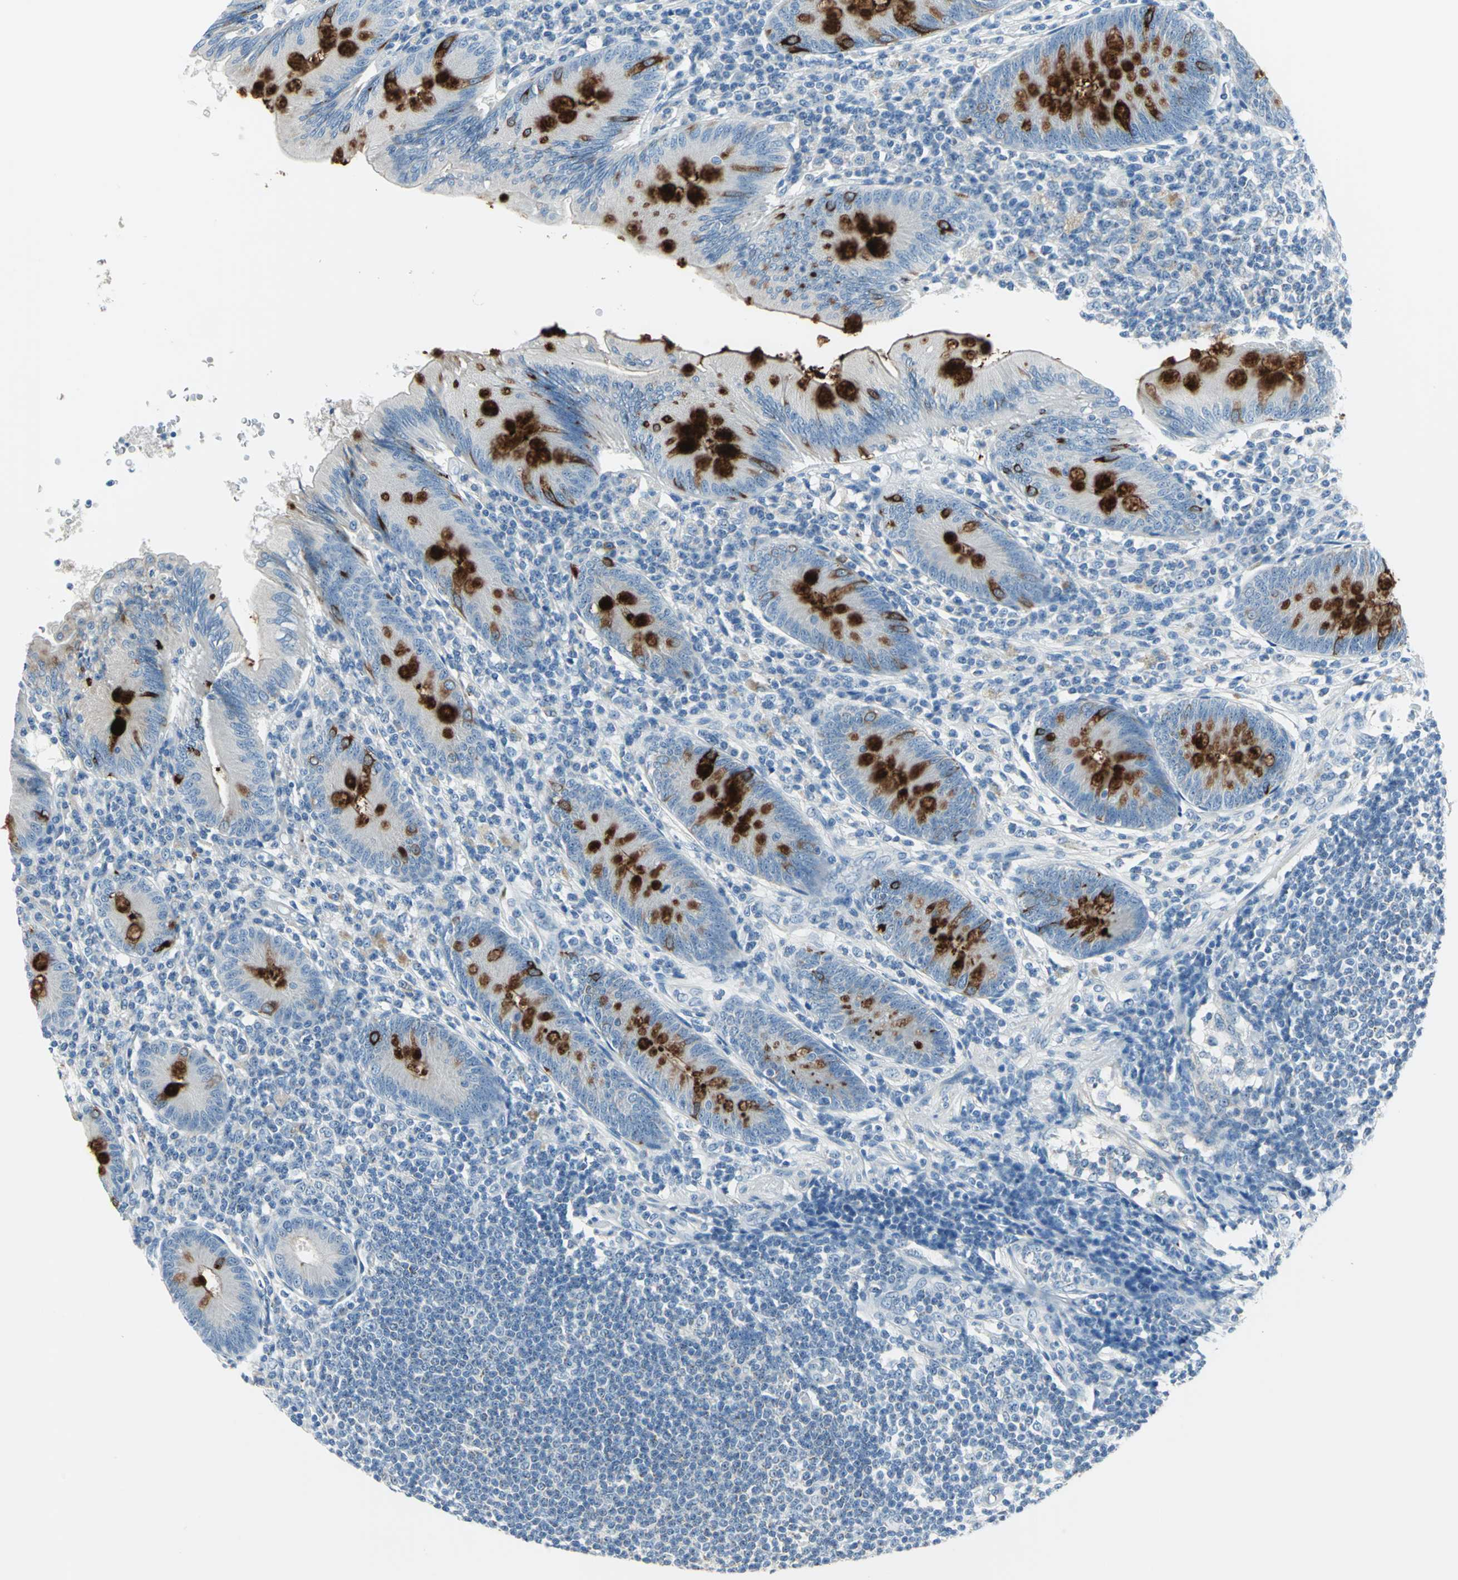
{"staining": {"intensity": "strong", "quantity": ">75%", "location": "cytoplasmic/membranous"}, "tissue": "appendix", "cell_type": "Glandular cells", "image_type": "normal", "snomed": [{"axis": "morphology", "description": "Normal tissue, NOS"}, {"axis": "morphology", "description": "Inflammation, NOS"}, {"axis": "topography", "description": "Appendix"}], "caption": "Glandular cells demonstrate strong cytoplasmic/membranous positivity in about >75% of cells in unremarkable appendix.", "gene": "MUC4", "patient": {"sex": "male", "age": 46}}